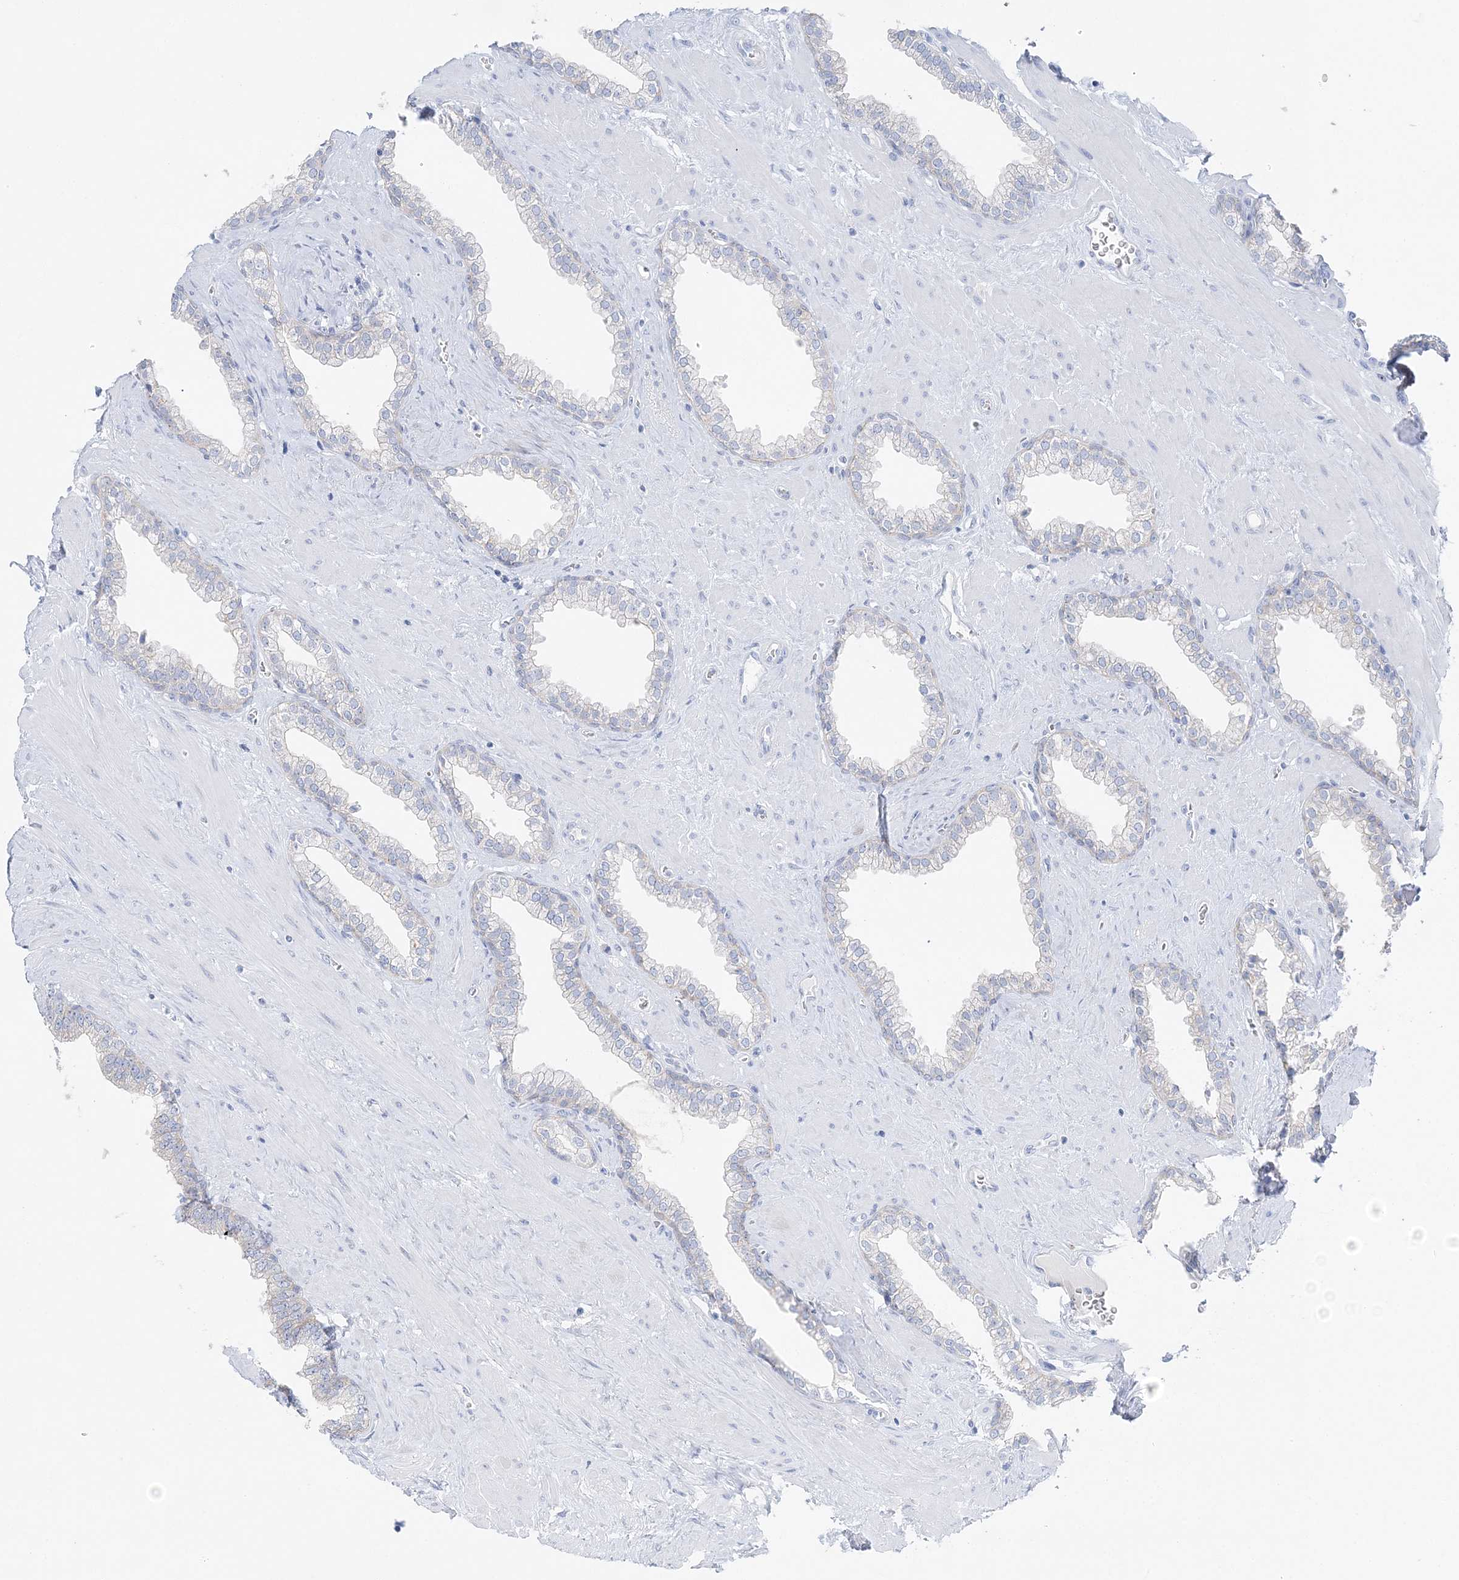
{"staining": {"intensity": "negative", "quantity": "none", "location": "none"}, "tissue": "prostate", "cell_type": "Glandular cells", "image_type": "normal", "snomed": [{"axis": "morphology", "description": "Normal tissue, NOS"}, {"axis": "morphology", "description": "Urothelial carcinoma, Low grade"}, {"axis": "topography", "description": "Urinary bladder"}, {"axis": "topography", "description": "Prostate"}], "caption": "High power microscopy micrograph of an immunohistochemistry (IHC) micrograph of unremarkable prostate, revealing no significant expression in glandular cells.", "gene": "SLC5A6", "patient": {"sex": "male", "age": 60}}